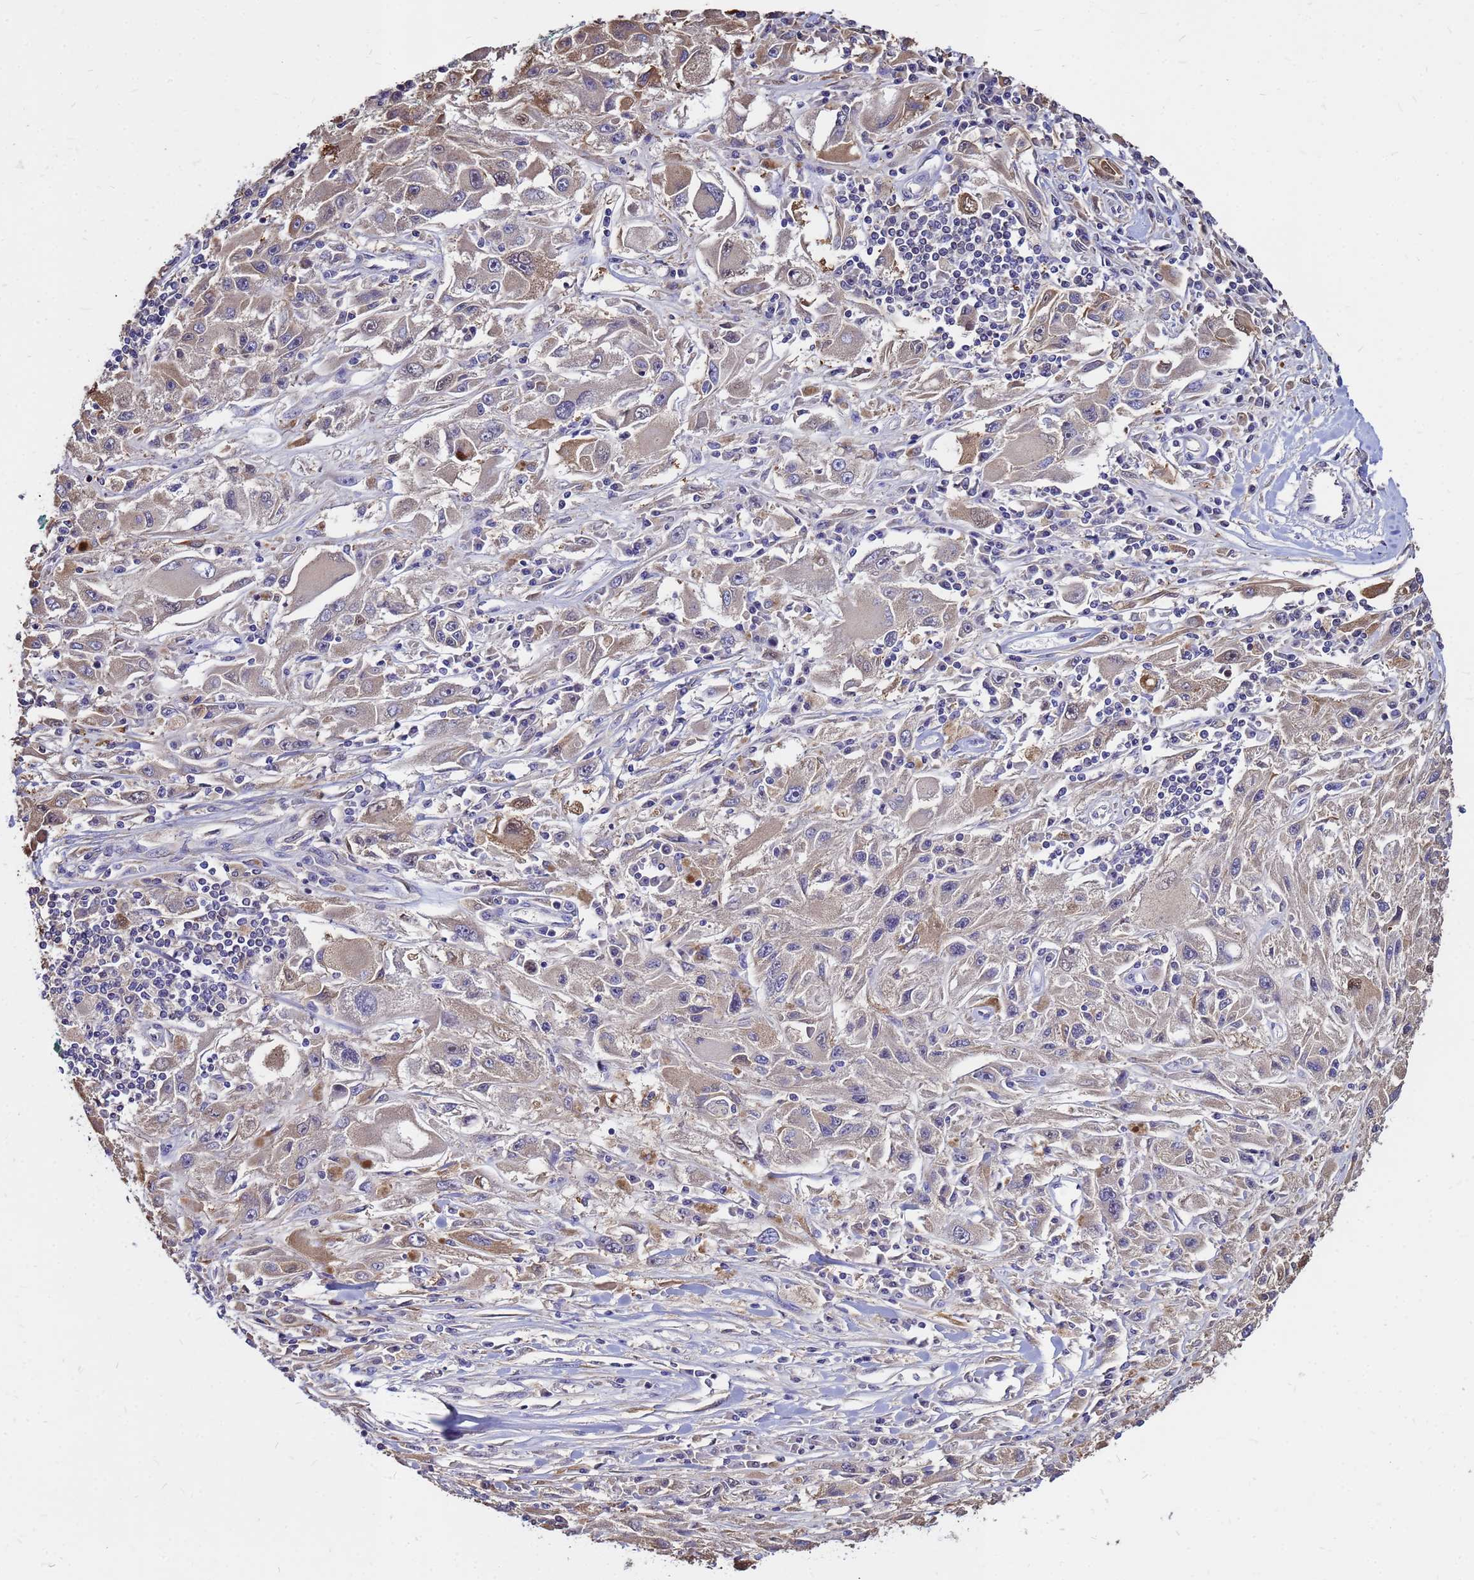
{"staining": {"intensity": "weak", "quantity": "25%-75%", "location": "cytoplasmic/membranous,nuclear"}, "tissue": "melanoma", "cell_type": "Tumor cells", "image_type": "cancer", "snomed": [{"axis": "morphology", "description": "Malignant melanoma, Metastatic site"}, {"axis": "topography", "description": "Skin"}], "caption": "Immunohistochemistry histopathology image of malignant melanoma (metastatic site) stained for a protein (brown), which shows low levels of weak cytoplasmic/membranous and nuclear positivity in about 25%-75% of tumor cells.", "gene": "MOB2", "patient": {"sex": "male", "age": 53}}